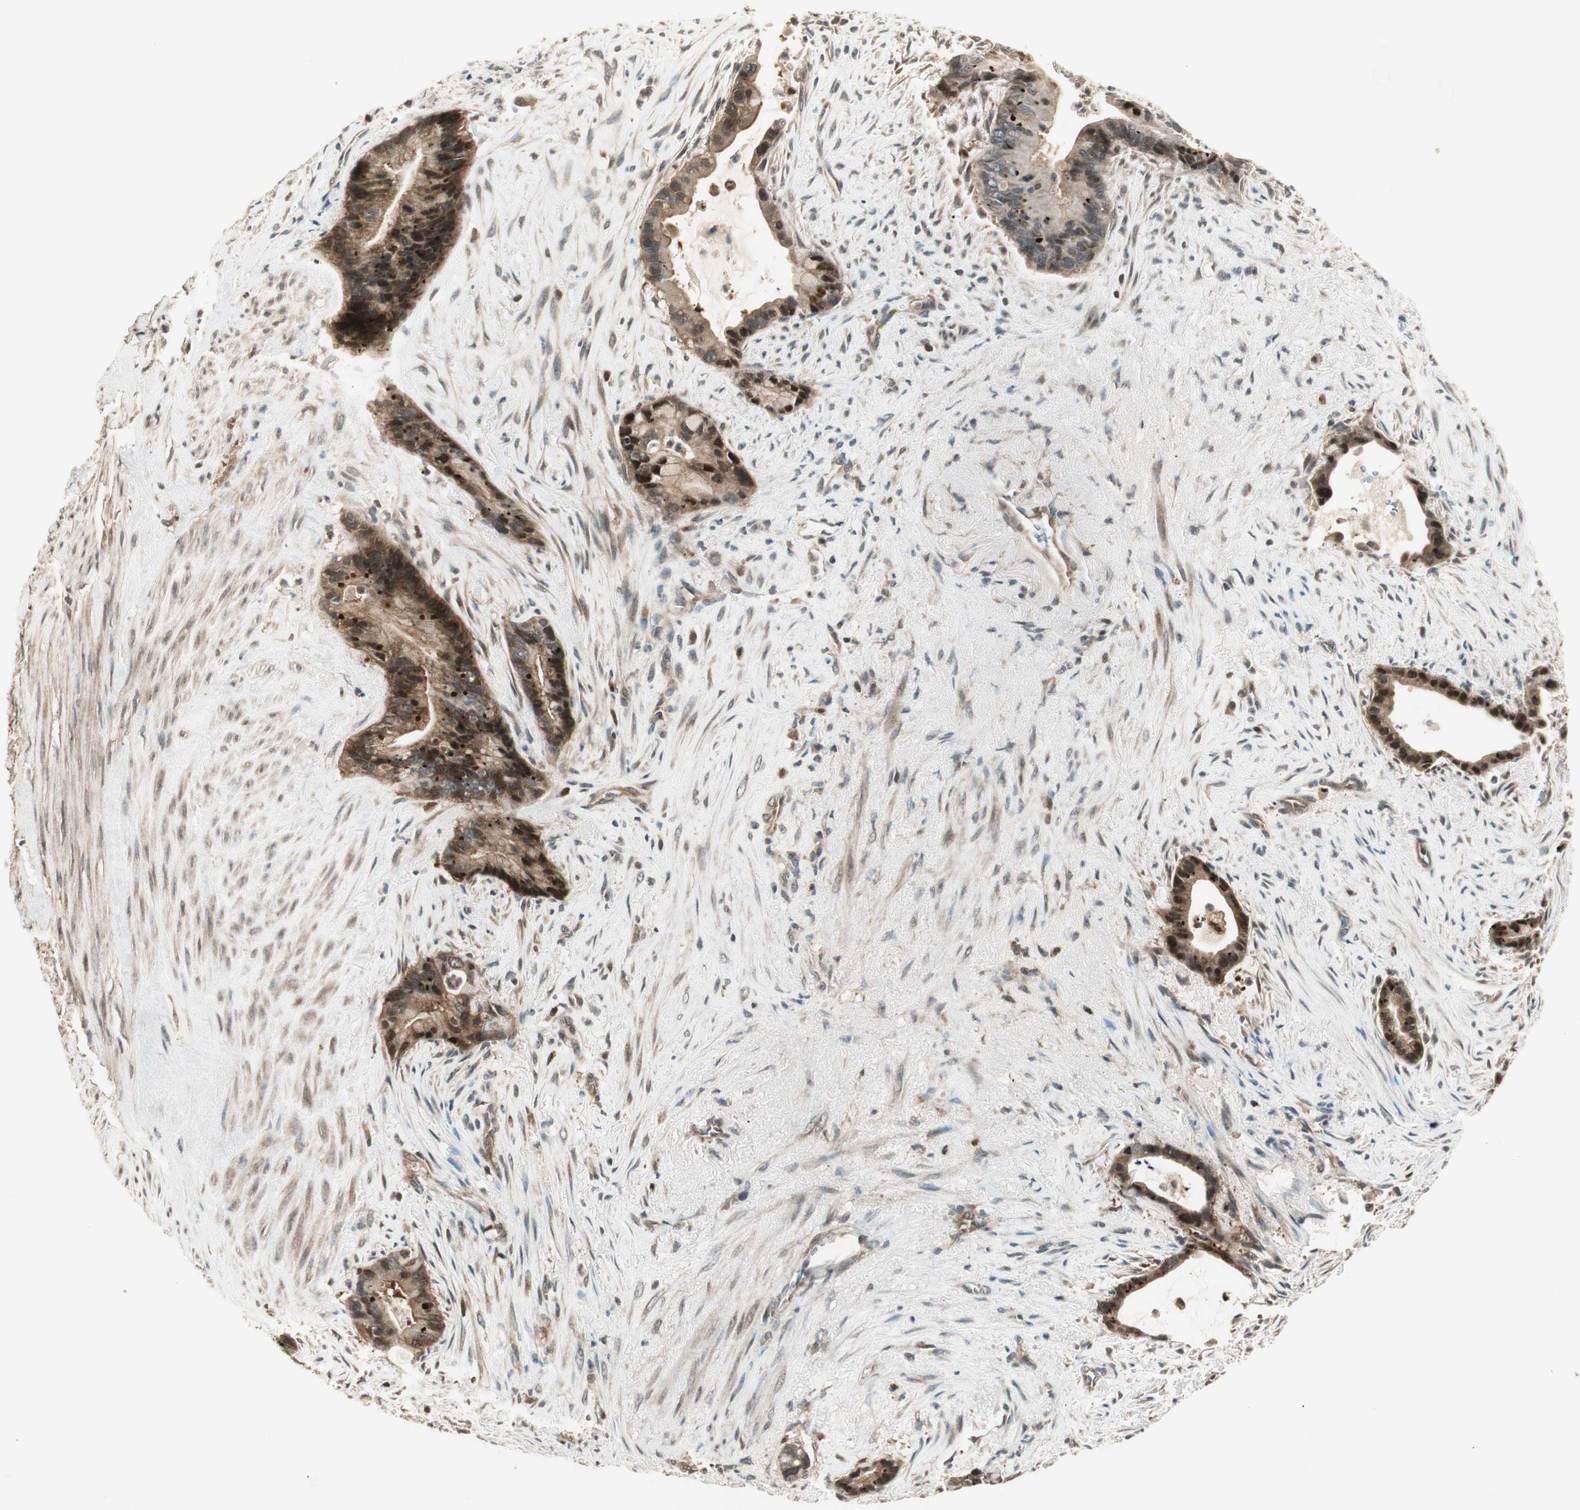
{"staining": {"intensity": "strong", "quantity": ">75%", "location": "cytoplasmic/membranous,nuclear"}, "tissue": "liver cancer", "cell_type": "Tumor cells", "image_type": "cancer", "snomed": [{"axis": "morphology", "description": "Cholangiocarcinoma"}, {"axis": "topography", "description": "Liver"}], "caption": "DAB (3,3'-diaminobenzidine) immunohistochemical staining of liver cancer displays strong cytoplasmic/membranous and nuclear protein expression in approximately >75% of tumor cells.", "gene": "CNOT4", "patient": {"sex": "female", "age": 55}}